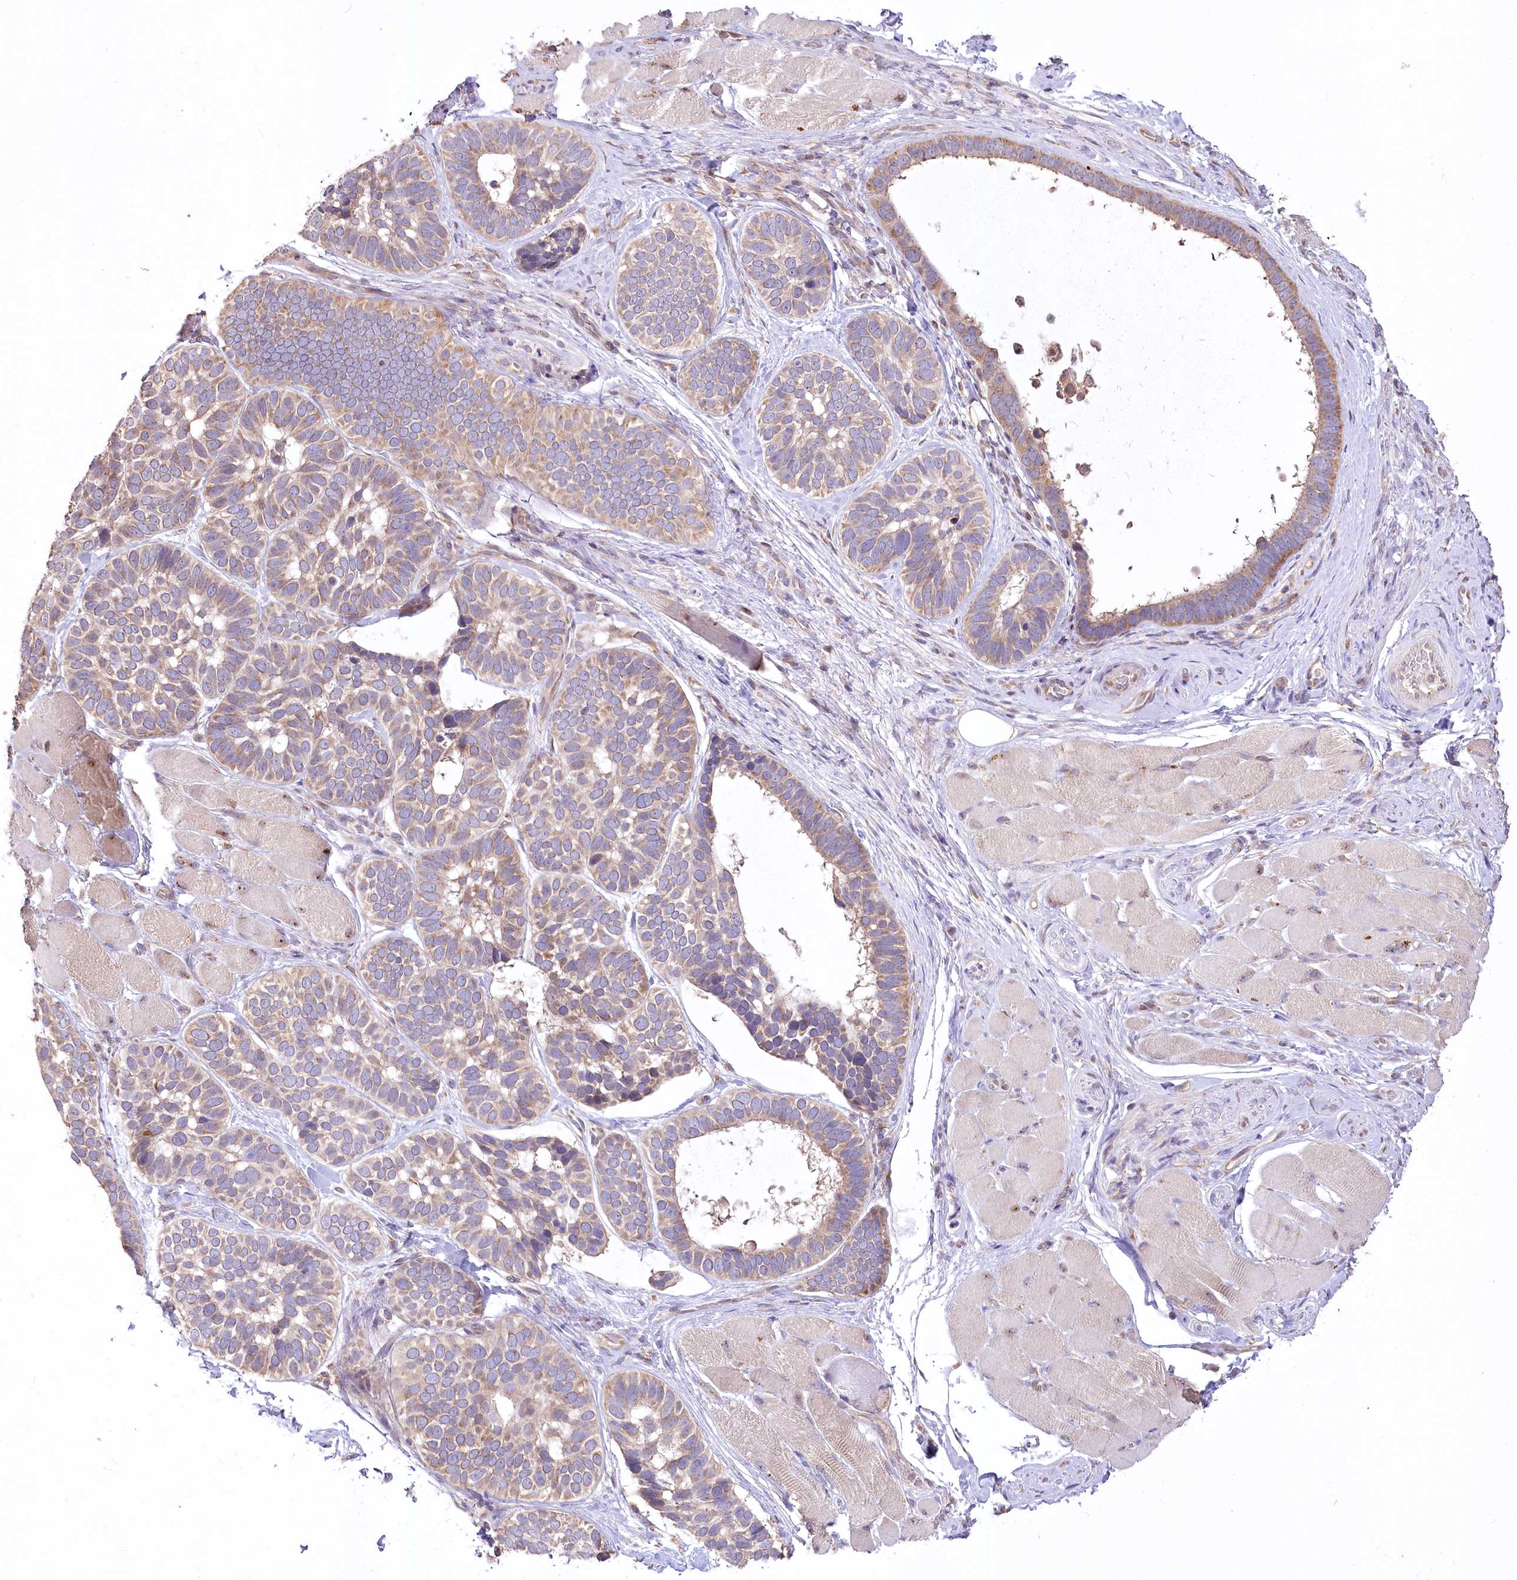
{"staining": {"intensity": "weak", "quantity": ">75%", "location": "cytoplasmic/membranous"}, "tissue": "skin cancer", "cell_type": "Tumor cells", "image_type": "cancer", "snomed": [{"axis": "morphology", "description": "Basal cell carcinoma"}, {"axis": "topography", "description": "Skin"}], "caption": "Basal cell carcinoma (skin) stained with IHC demonstrates weak cytoplasmic/membranous positivity in approximately >75% of tumor cells.", "gene": "STT3B", "patient": {"sex": "male", "age": 62}}